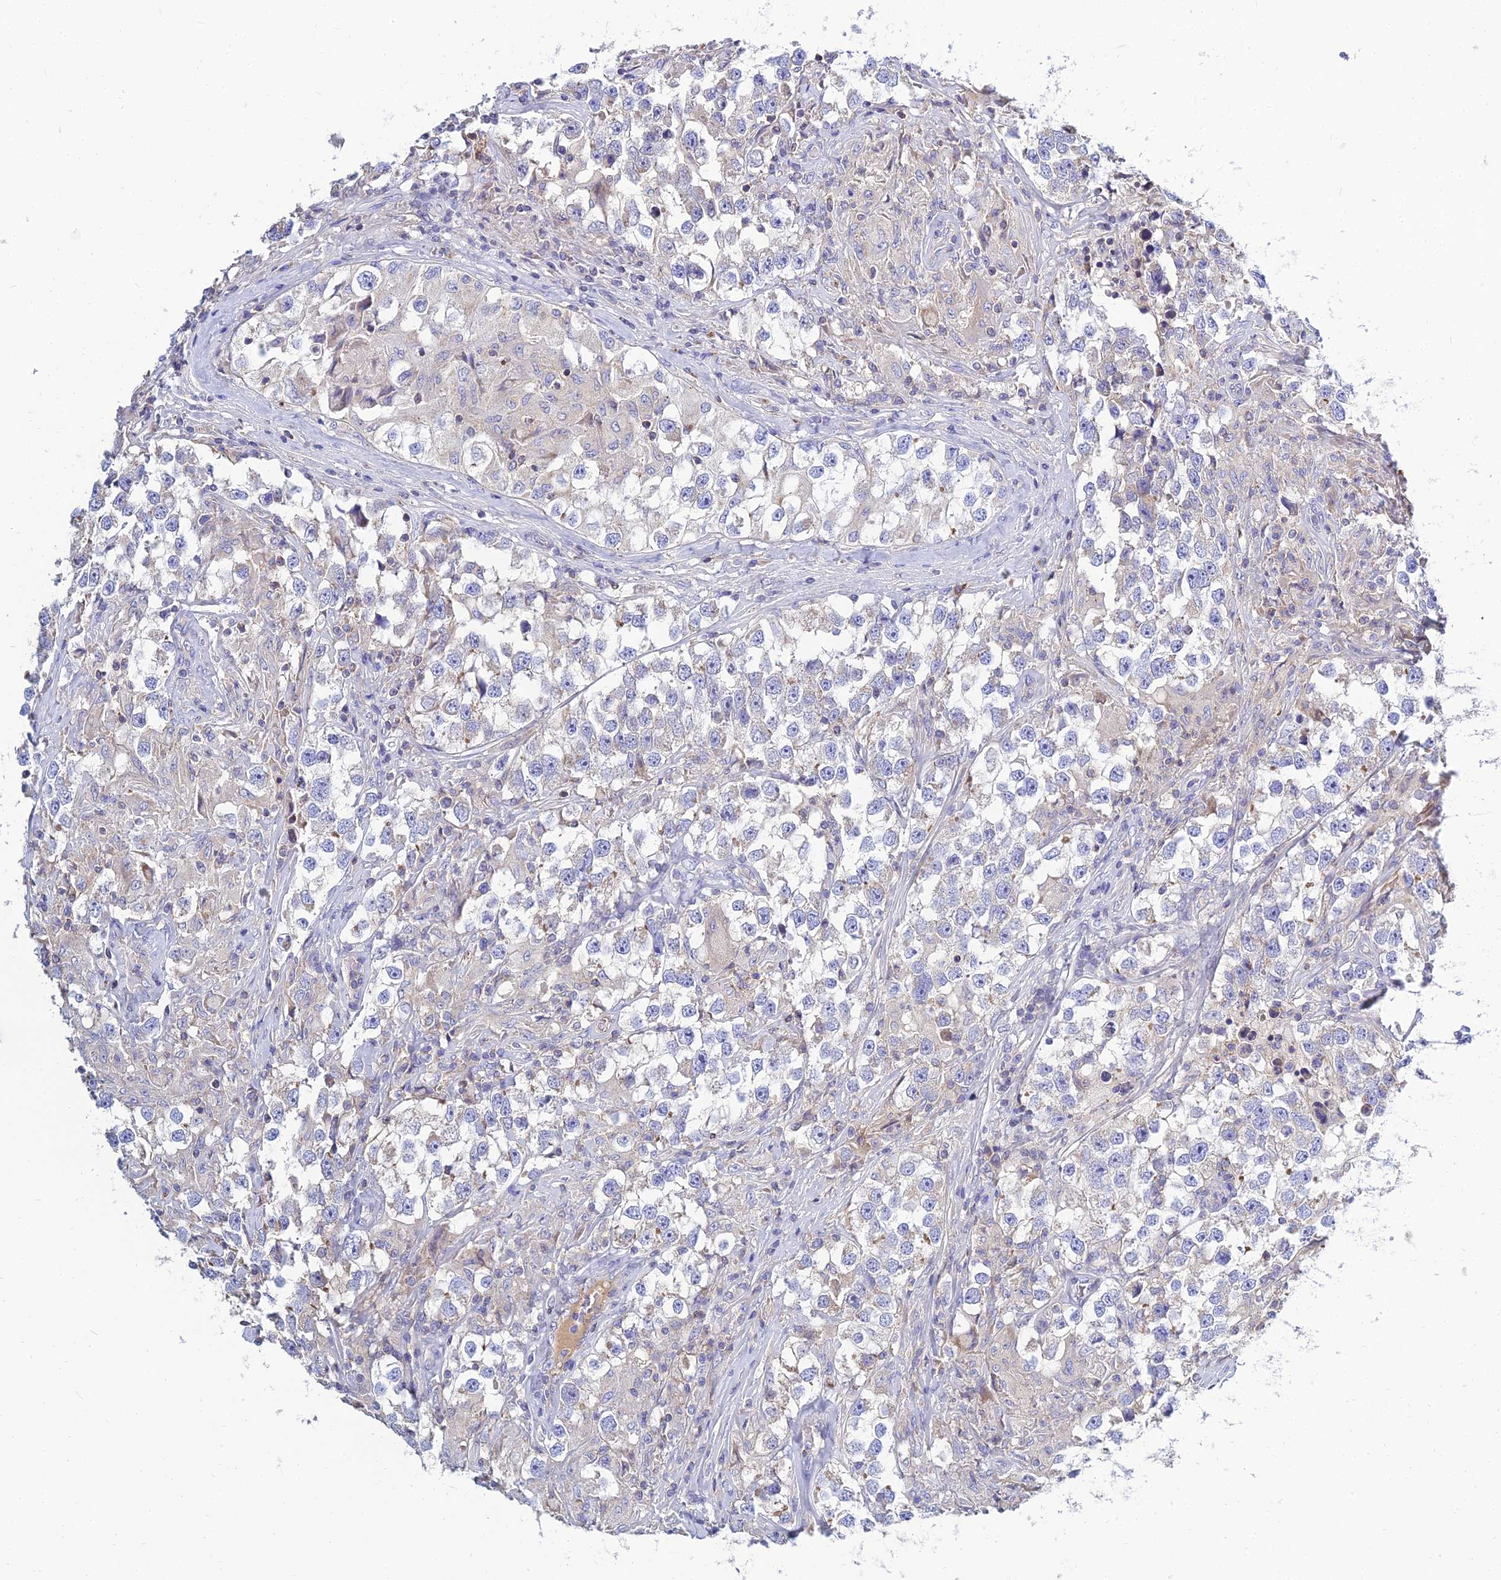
{"staining": {"intensity": "weak", "quantity": "<25%", "location": "cytoplasmic/membranous"}, "tissue": "testis cancer", "cell_type": "Tumor cells", "image_type": "cancer", "snomed": [{"axis": "morphology", "description": "Seminoma, NOS"}, {"axis": "topography", "description": "Testis"}], "caption": "IHC histopathology image of seminoma (testis) stained for a protein (brown), which exhibits no expression in tumor cells.", "gene": "NPY", "patient": {"sex": "male", "age": 46}}